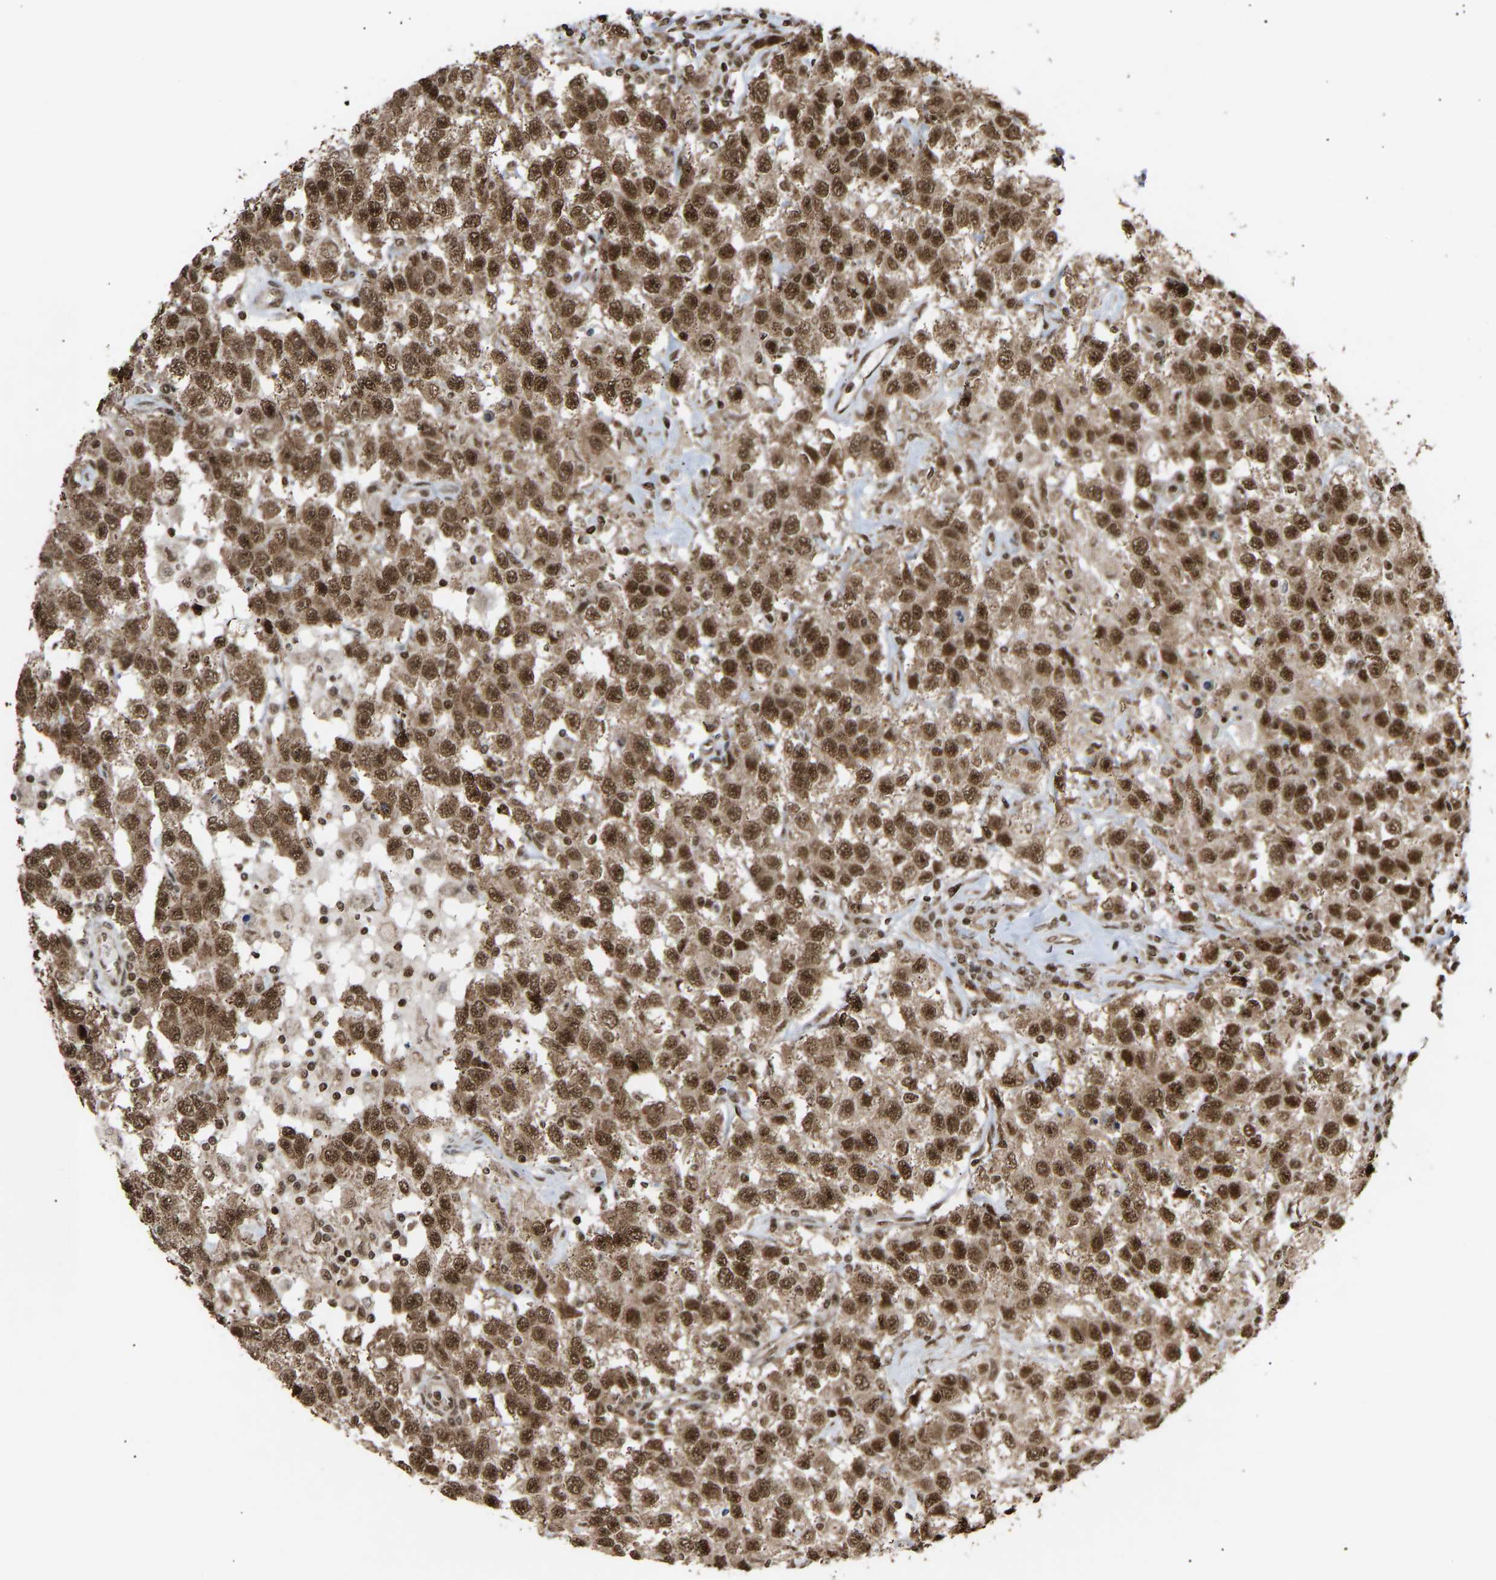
{"staining": {"intensity": "strong", "quantity": ">75%", "location": "nuclear"}, "tissue": "testis cancer", "cell_type": "Tumor cells", "image_type": "cancer", "snomed": [{"axis": "morphology", "description": "Seminoma, NOS"}, {"axis": "topography", "description": "Testis"}], "caption": "Human testis seminoma stained for a protein (brown) displays strong nuclear positive expression in approximately >75% of tumor cells.", "gene": "ALYREF", "patient": {"sex": "male", "age": 41}}